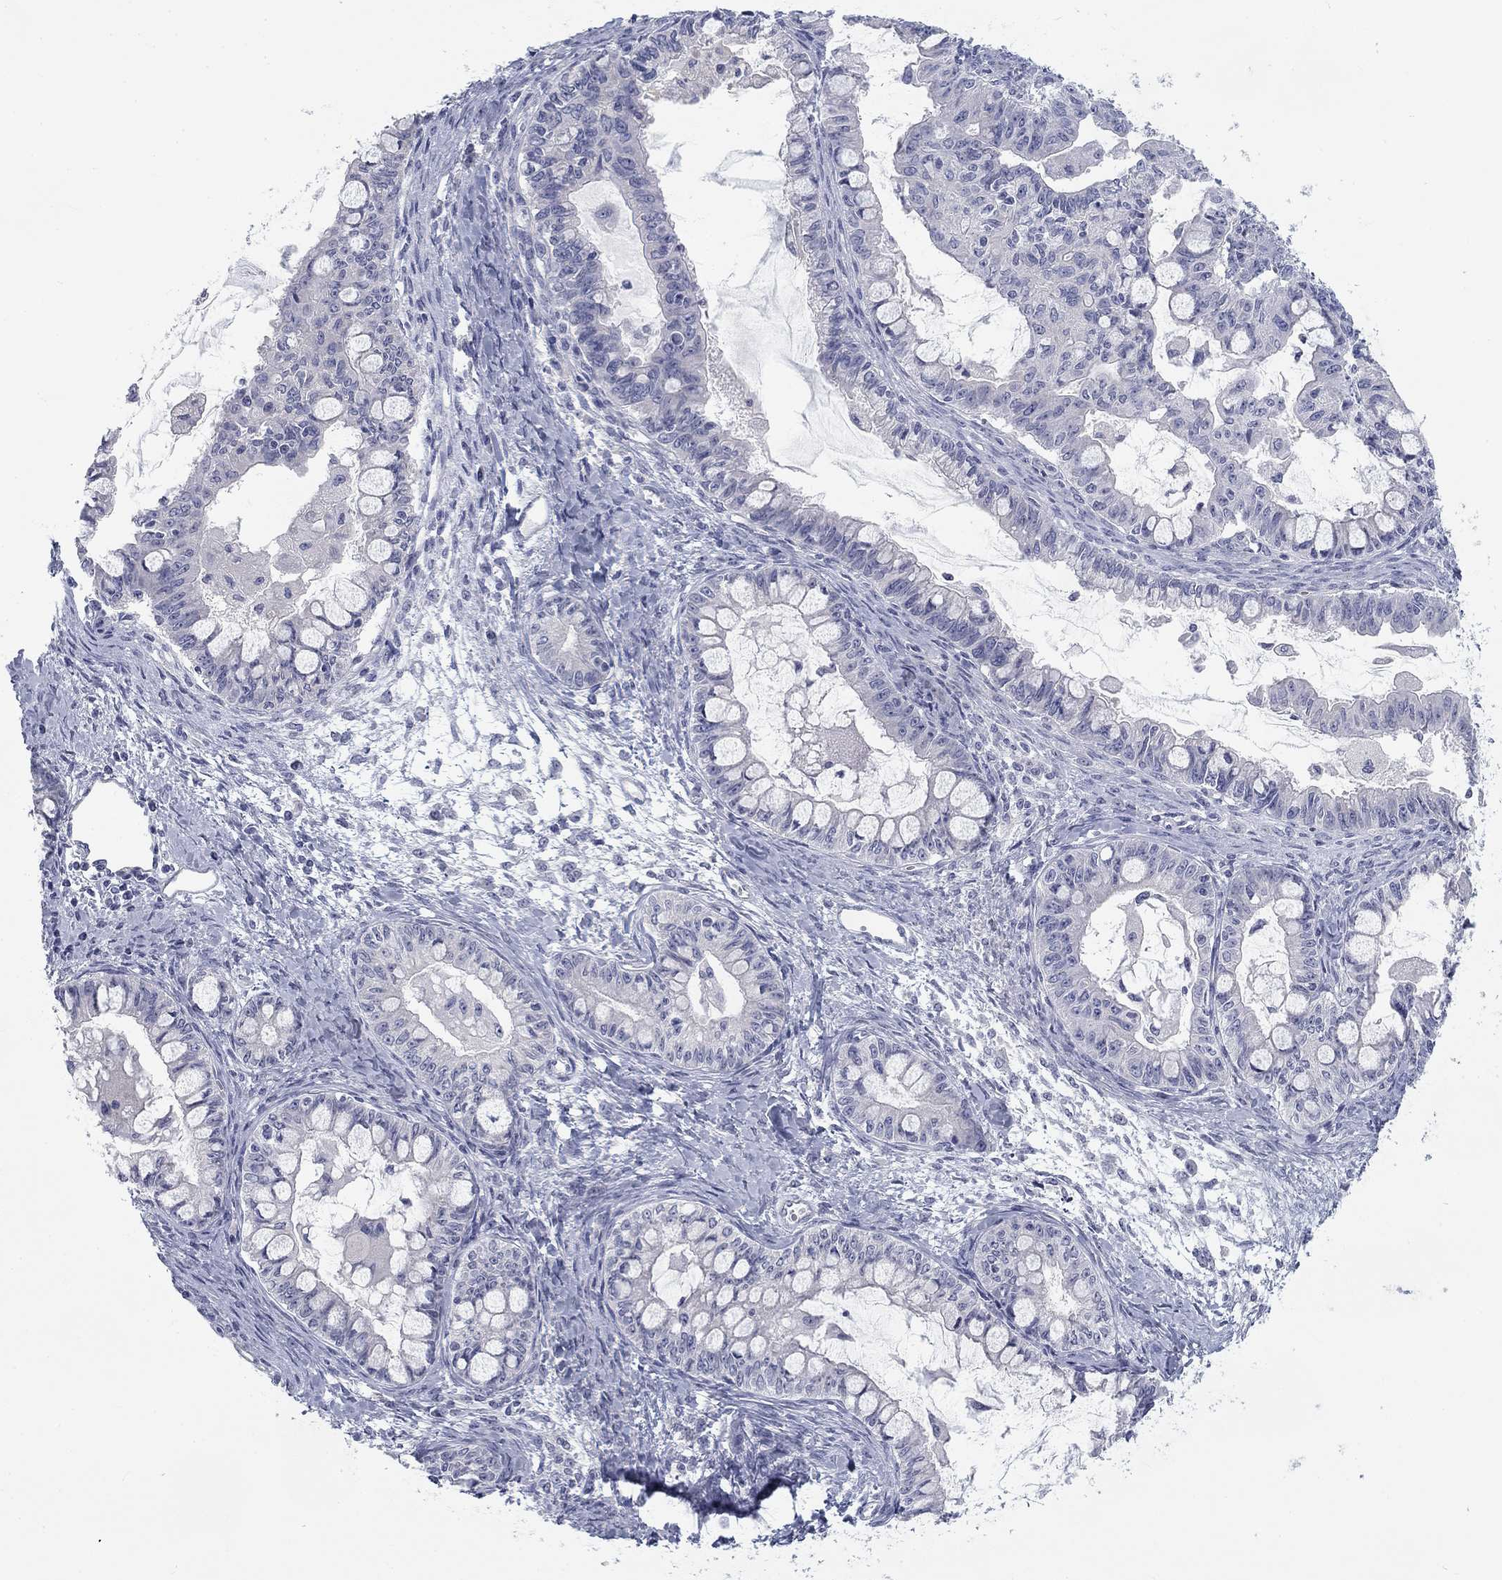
{"staining": {"intensity": "negative", "quantity": "none", "location": "none"}, "tissue": "ovarian cancer", "cell_type": "Tumor cells", "image_type": "cancer", "snomed": [{"axis": "morphology", "description": "Cystadenocarcinoma, mucinous, NOS"}, {"axis": "topography", "description": "Ovary"}], "caption": "The photomicrograph exhibits no staining of tumor cells in ovarian mucinous cystadenocarcinoma.", "gene": "CALB1", "patient": {"sex": "female", "age": 63}}